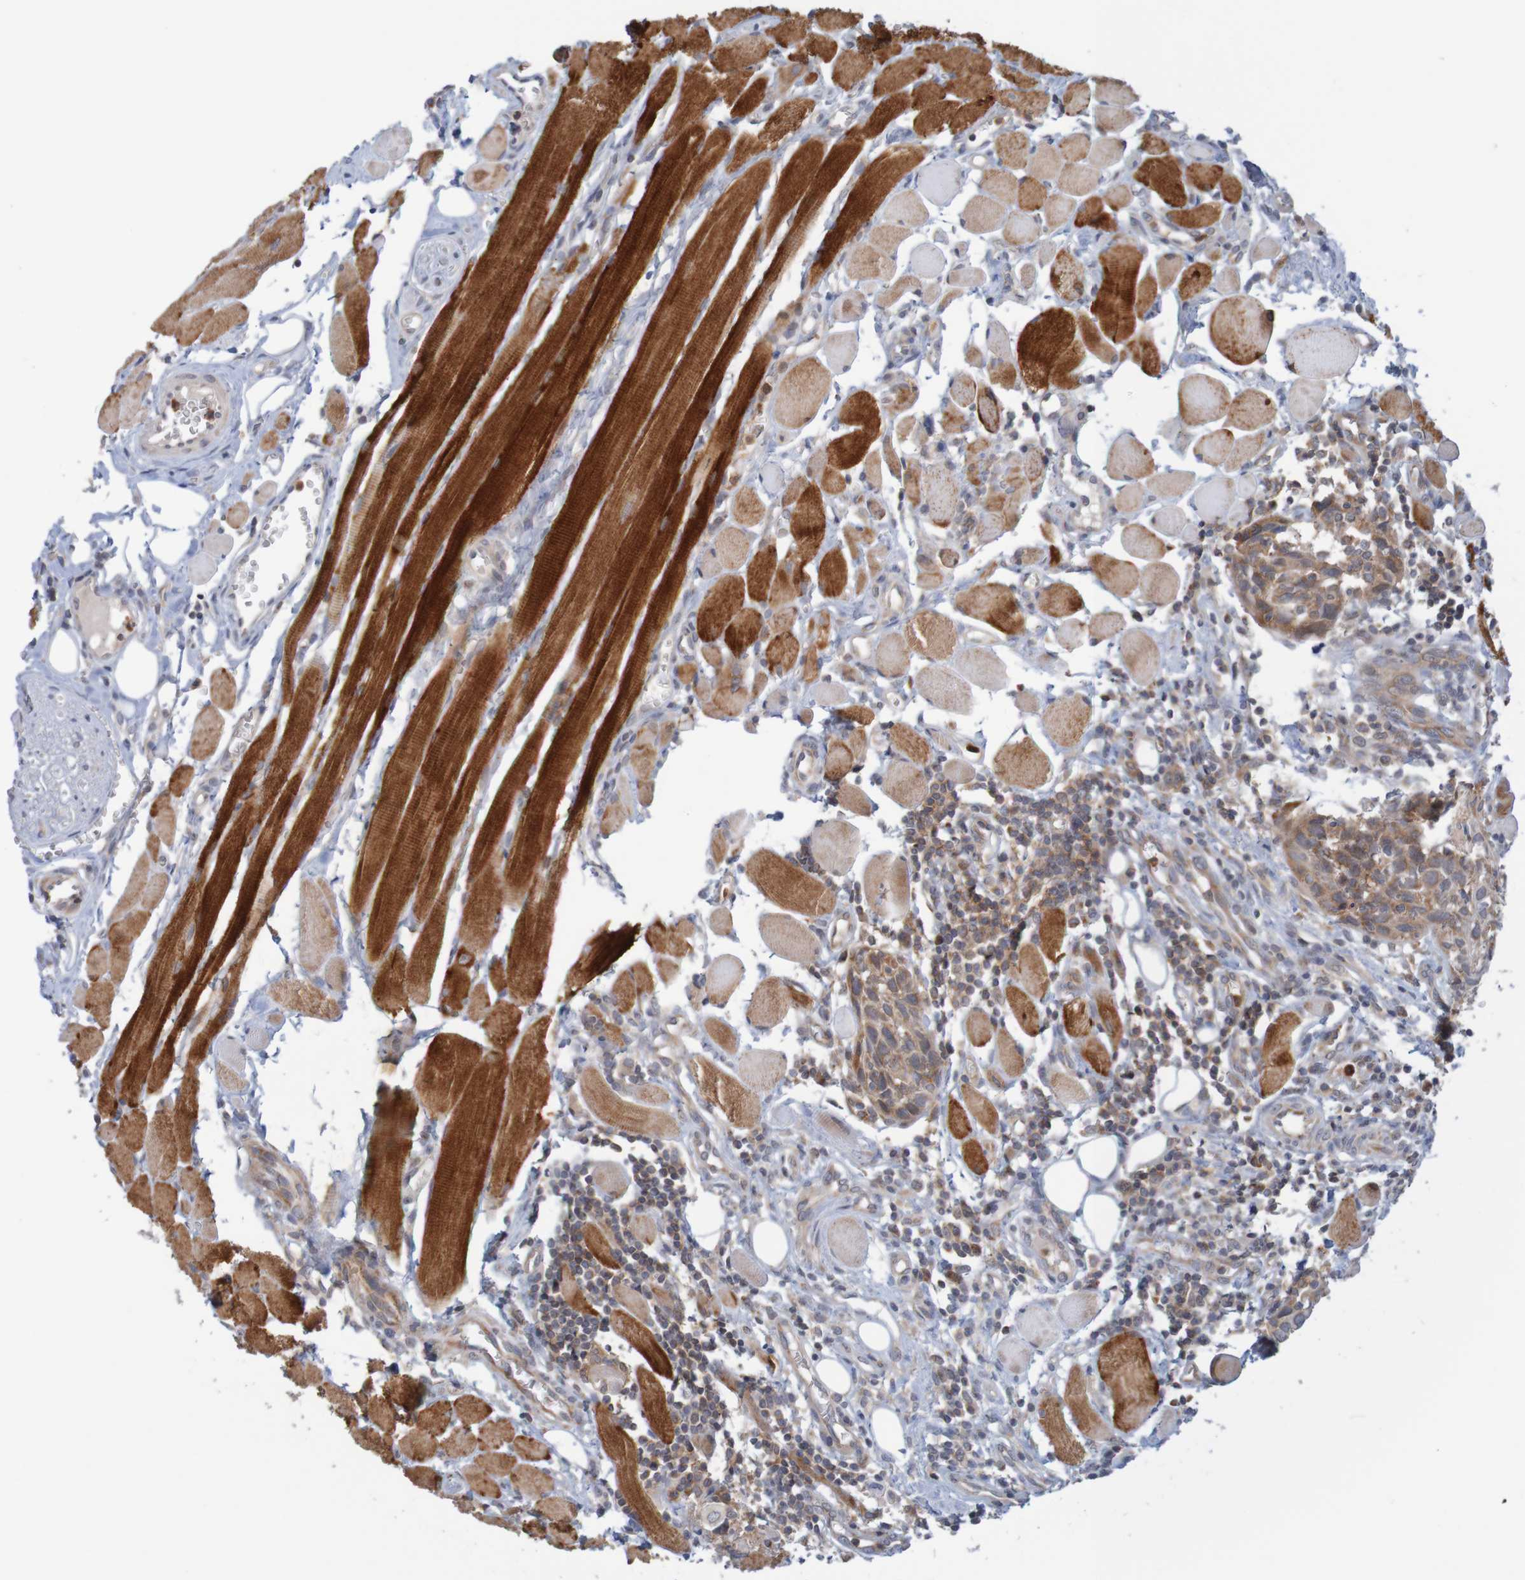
{"staining": {"intensity": "moderate", "quantity": ">75%", "location": "cytoplasmic/membranous"}, "tissue": "head and neck cancer", "cell_type": "Tumor cells", "image_type": "cancer", "snomed": [{"axis": "morphology", "description": "Squamous cell carcinoma, NOS"}, {"axis": "topography", "description": "Oral tissue"}, {"axis": "topography", "description": "Head-Neck"}], "caption": "Immunohistochemical staining of human head and neck squamous cell carcinoma exhibits moderate cytoplasmic/membranous protein expression in about >75% of tumor cells.", "gene": "NAV2", "patient": {"sex": "female", "age": 50}}